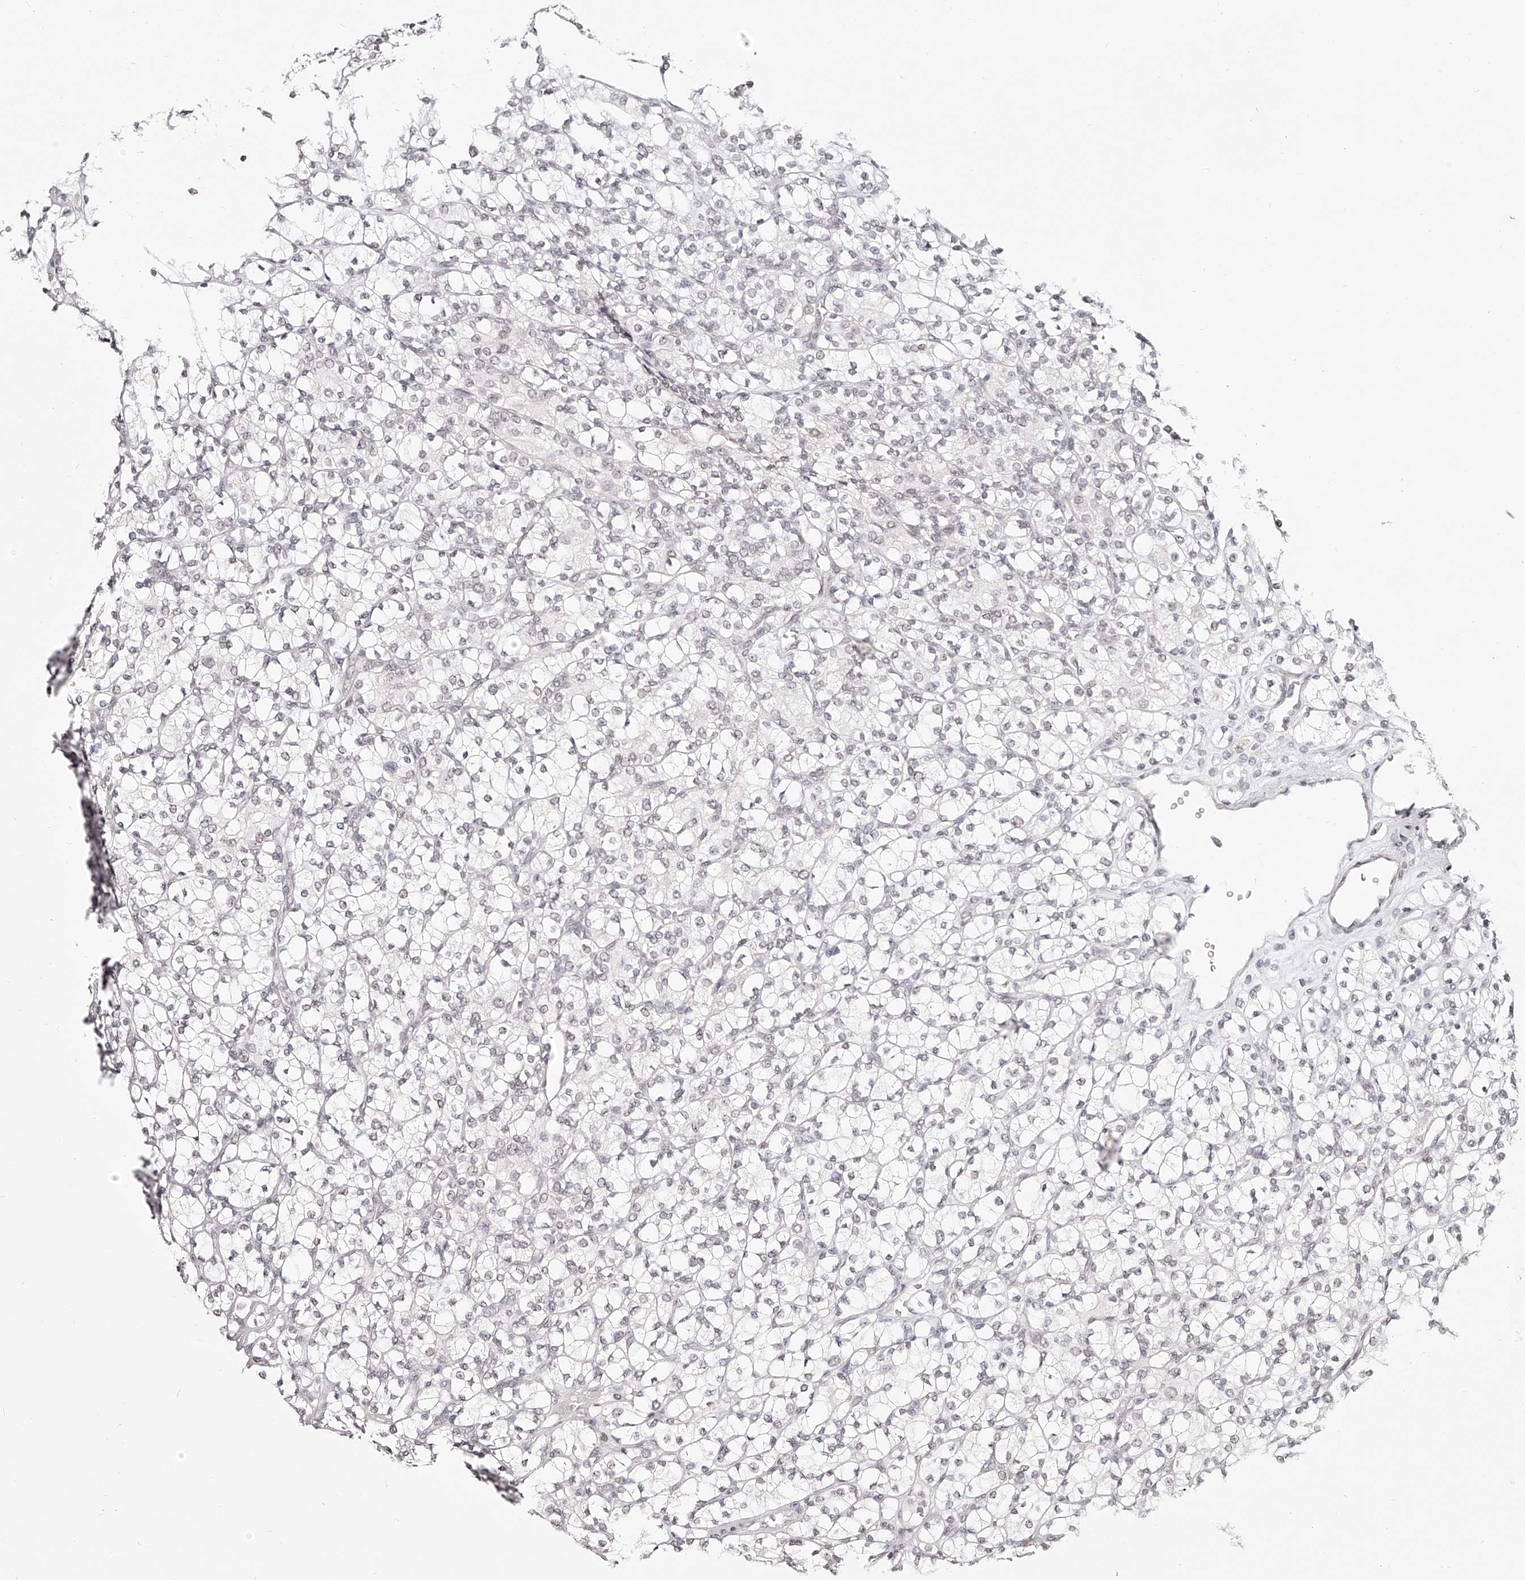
{"staining": {"intensity": "negative", "quantity": "none", "location": "none"}, "tissue": "renal cancer", "cell_type": "Tumor cells", "image_type": "cancer", "snomed": [{"axis": "morphology", "description": "Adenocarcinoma, NOS"}, {"axis": "topography", "description": "Kidney"}], "caption": "Tumor cells show no significant positivity in renal cancer.", "gene": "USF3", "patient": {"sex": "male", "age": 77}}